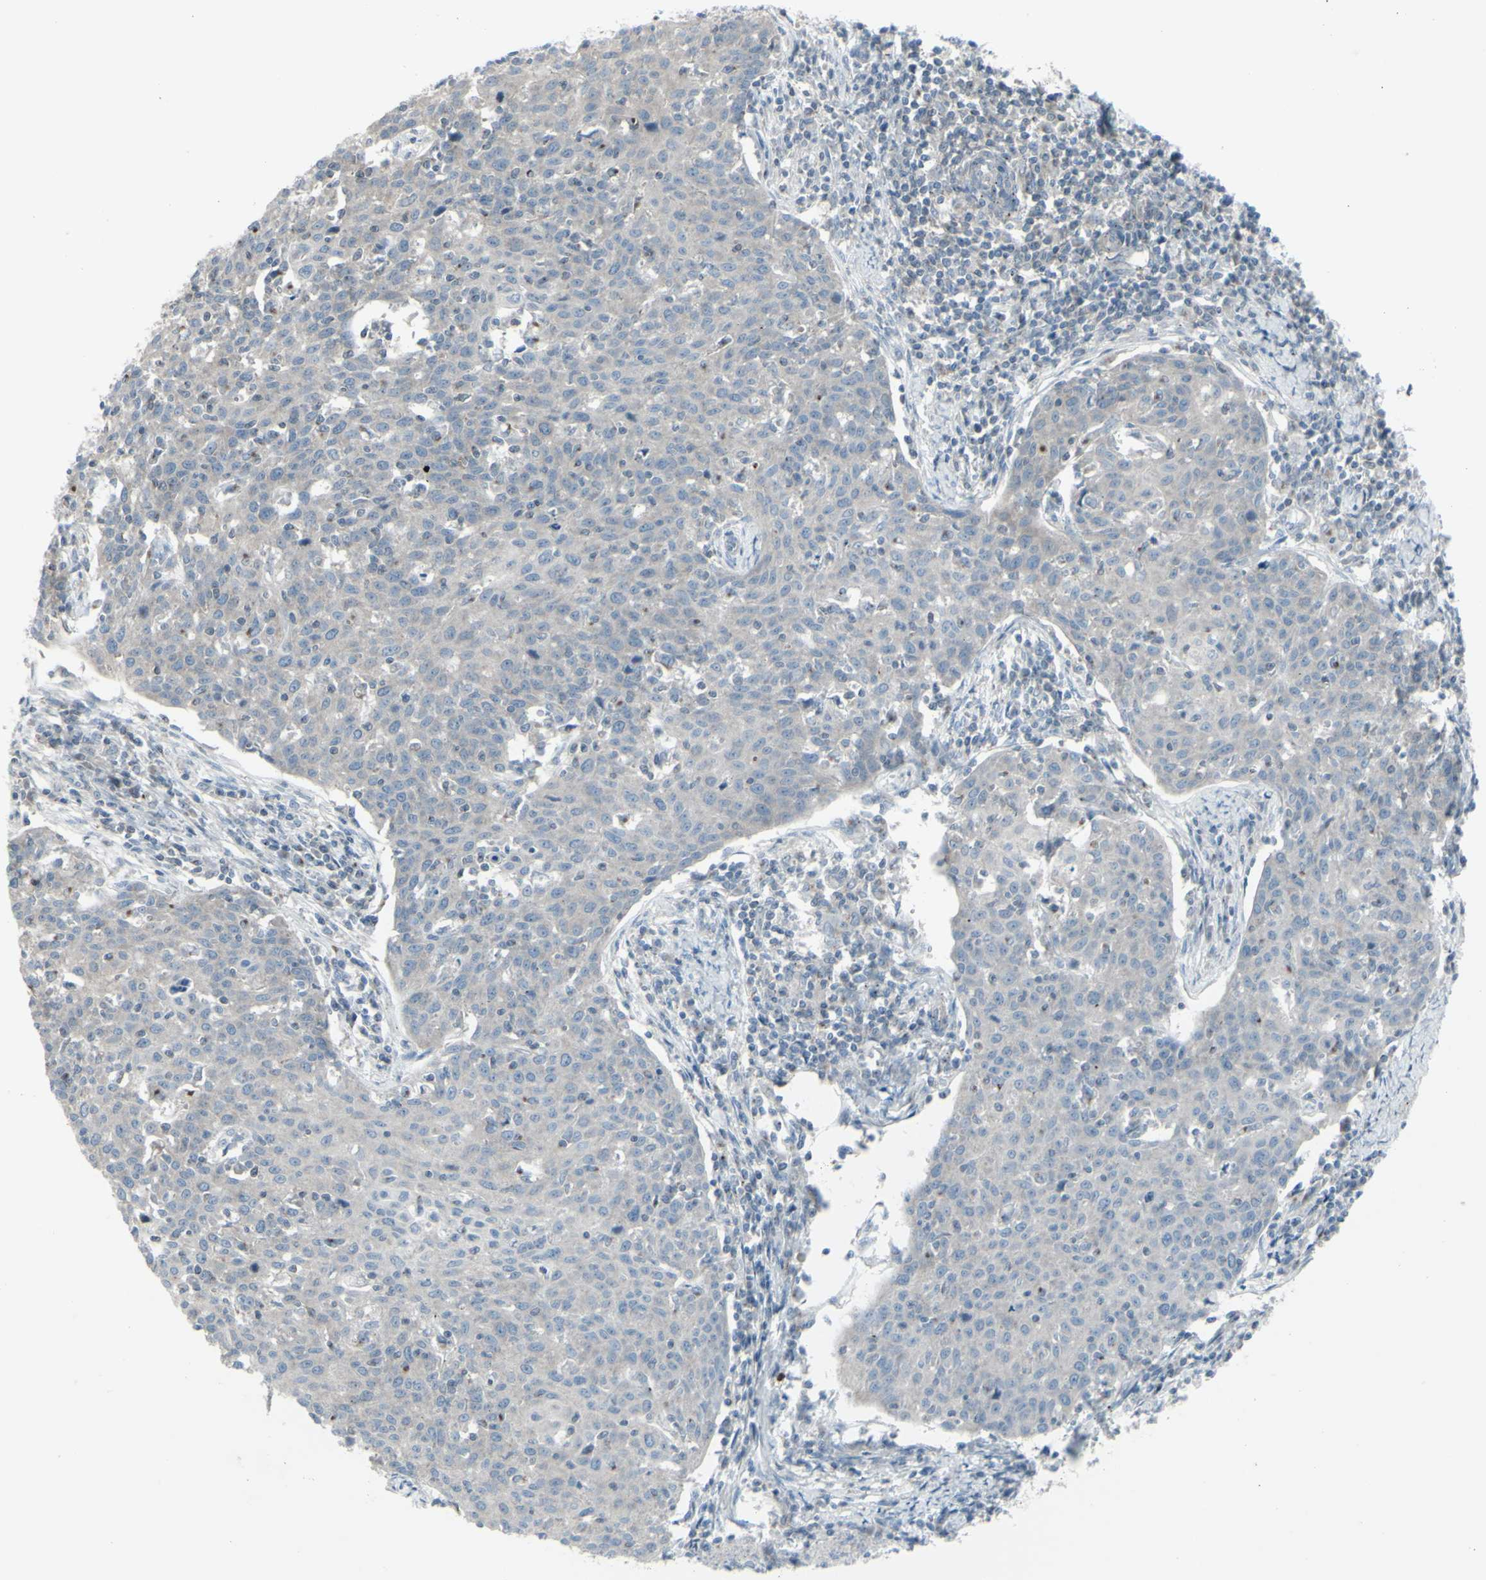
{"staining": {"intensity": "negative", "quantity": "none", "location": "none"}, "tissue": "cervical cancer", "cell_type": "Tumor cells", "image_type": "cancer", "snomed": [{"axis": "morphology", "description": "Squamous cell carcinoma, NOS"}, {"axis": "topography", "description": "Cervix"}], "caption": "Cervical squamous cell carcinoma was stained to show a protein in brown. There is no significant positivity in tumor cells. (DAB (3,3'-diaminobenzidine) immunohistochemistry (IHC), high magnification).", "gene": "GALNT6", "patient": {"sex": "female", "age": 38}}